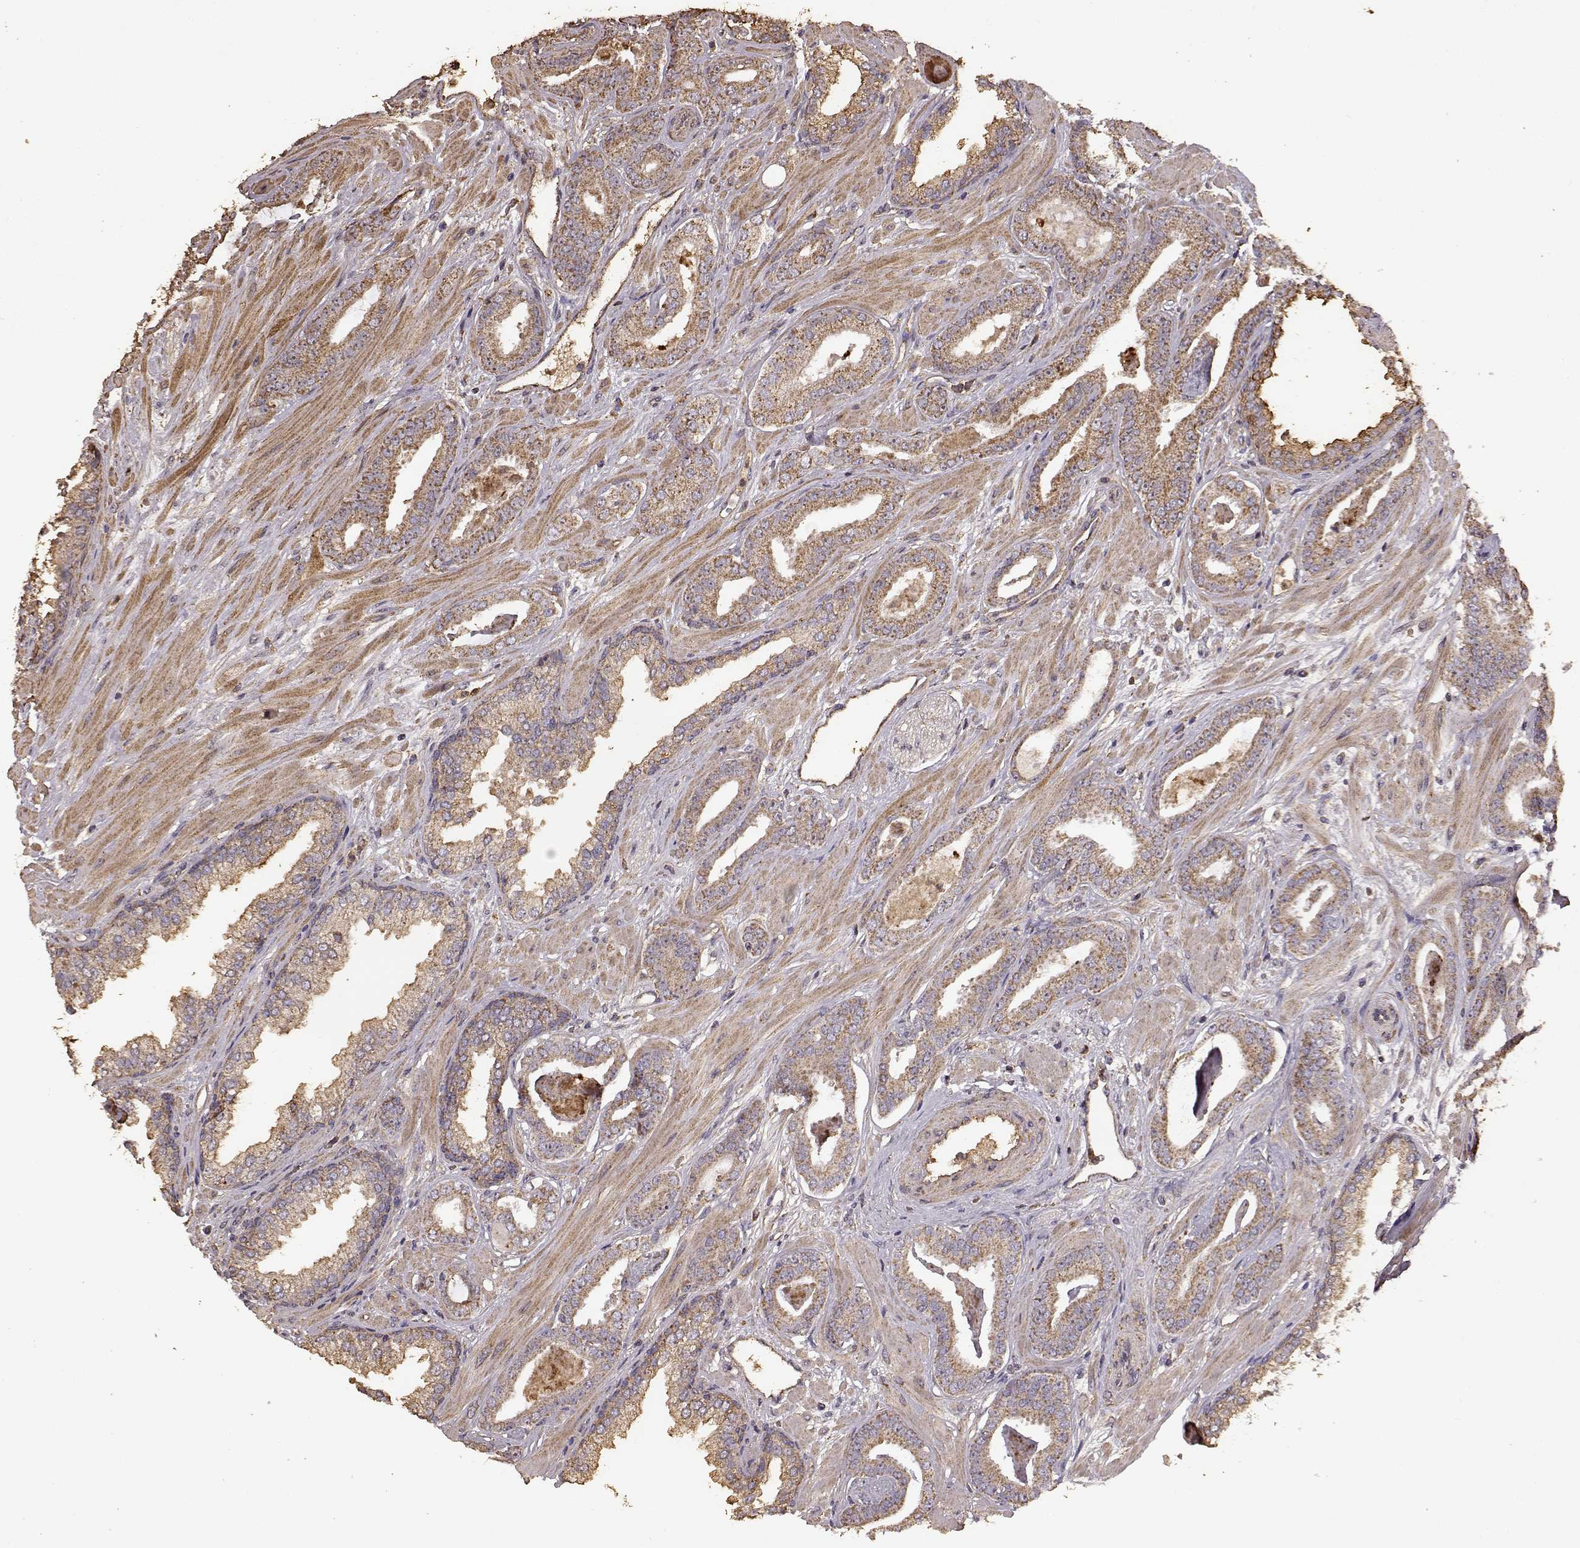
{"staining": {"intensity": "moderate", "quantity": ">75%", "location": "cytoplasmic/membranous"}, "tissue": "prostate cancer", "cell_type": "Tumor cells", "image_type": "cancer", "snomed": [{"axis": "morphology", "description": "Adenocarcinoma, Low grade"}, {"axis": "topography", "description": "Prostate"}], "caption": "High-power microscopy captured an immunohistochemistry micrograph of prostate cancer (low-grade adenocarcinoma), revealing moderate cytoplasmic/membranous staining in approximately >75% of tumor cells. (DAB (3,3'-diaminobenzidine) = brown stain, brightfield microscopy at high magnification).", "gene": "PTGES2", "patient": {"sex": "male", "age": 61}}